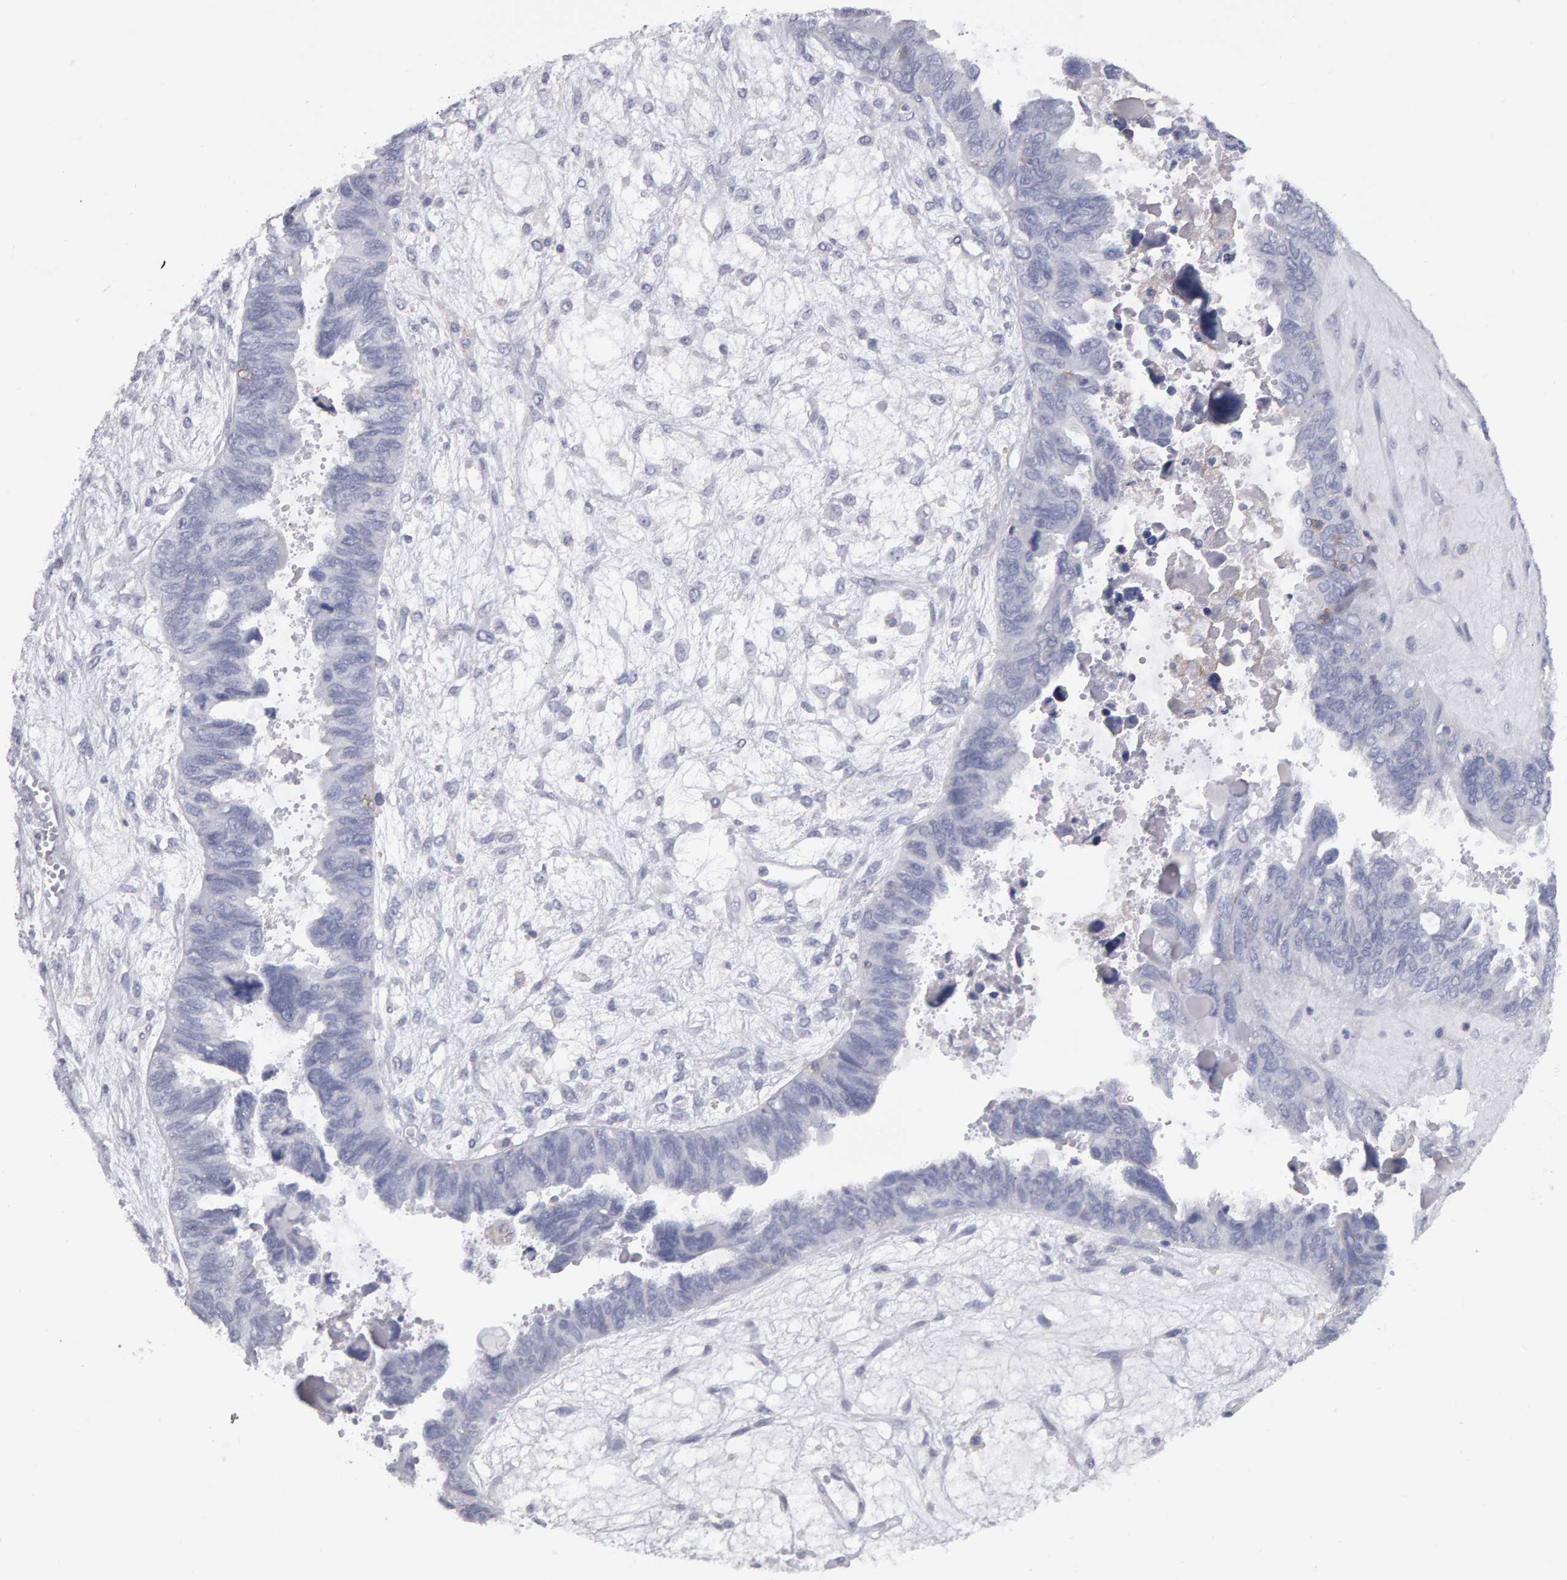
{"staining": {"intensity": "negative", "quantity": "none", "location": "none"}, "tissue": "ovarian cancer", "cell_type": "Tumor cells", "image_type": "cancer", "snomed": [{"axis": "morphology", "description": "Cystadenocarcinoma, serous, NOS"}, {"axis": "topography", "description": "Ovary"}], "caption": "This micrograph is of ovarian cancer stained with immunohistochemistry to label a protein in brown with the nuclei are counter-stained blue. There is no expression in tumor cells.", "gene": "CD38", "patient": {"sex": "female", "age": 79}}